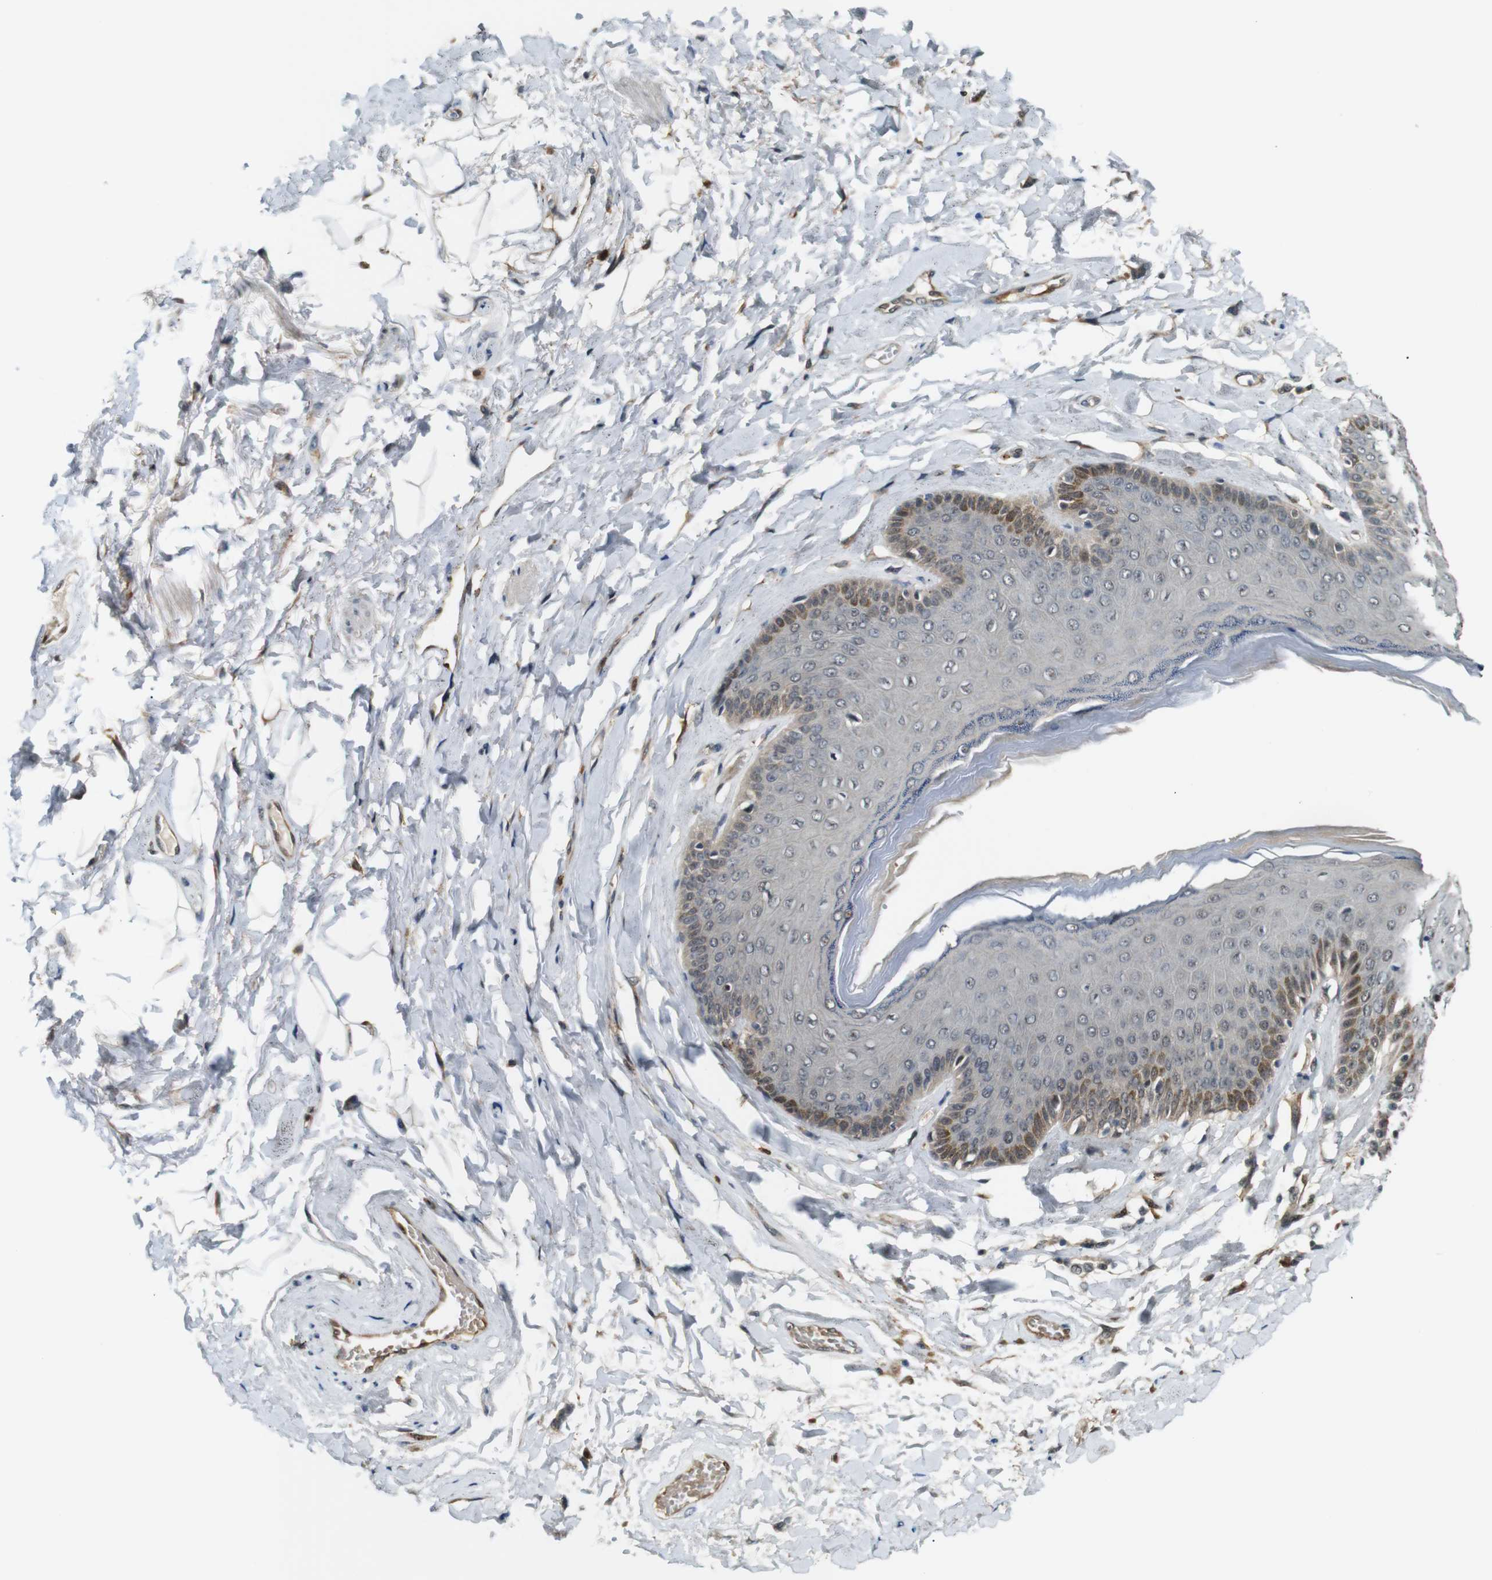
{"staining": {"intensity": "moderate", "quantity": "<25%", "location": "cytoplasmic/membranous,nuclear"}, "tissue": "skin", "cell_type": "Epidermal cells", "image_type": "normal", "snomed": [{"axis": "morphology", "description": "Normal tissue, NOS"}, {"axis": "topography", "description": "Anal"}], "caption": "Skin stained with IHC demonstrates moderate cytoplasmic/membranous,nuclear expression in approximately <25% of epidermal cells.", "gene": "LXN", "patient": {"sex": "male", "age": 69}}